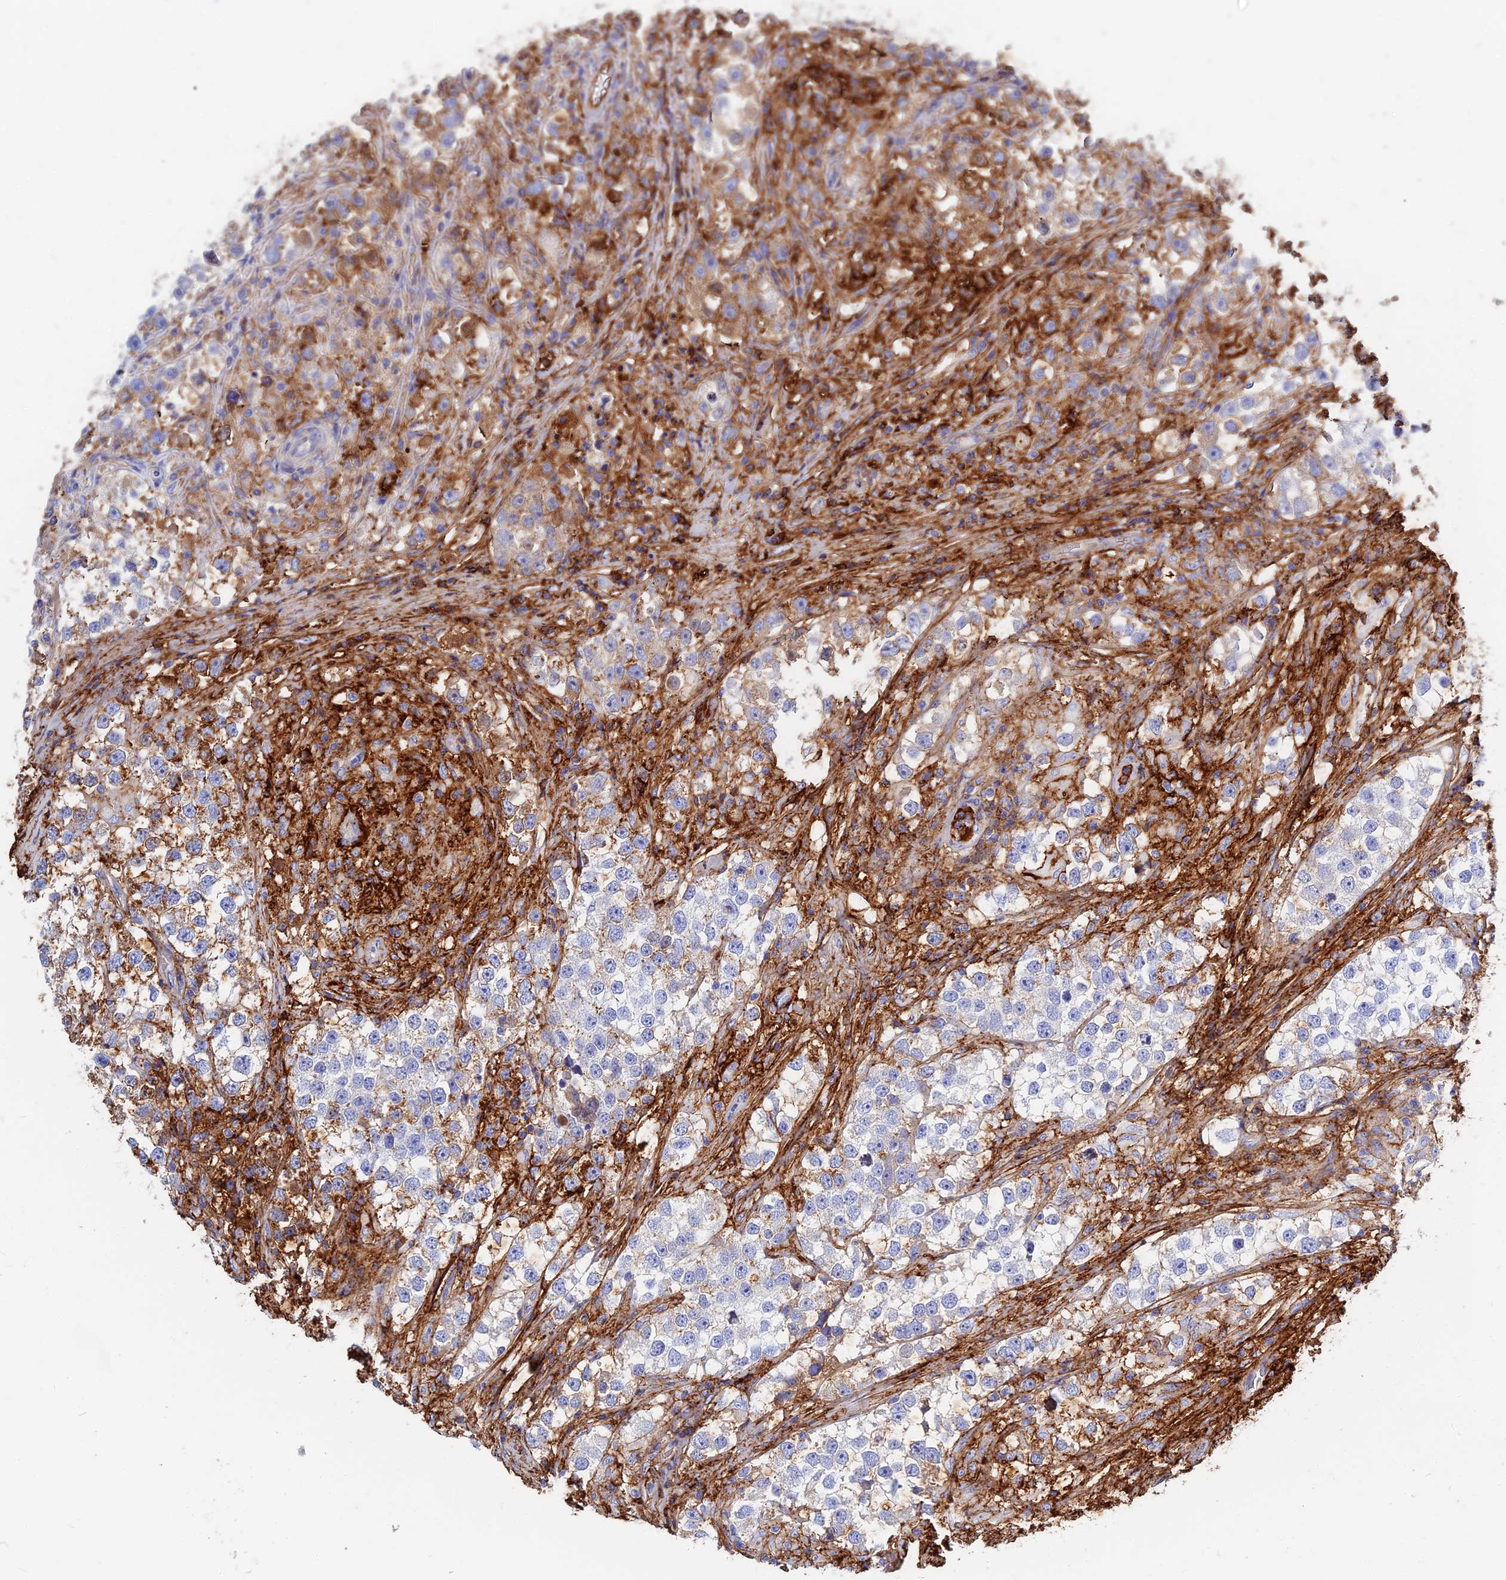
{"staining": {"intensity": "moderate", "quantity": "<25%", "location": "cytoplasmic/membranous"}, "tissue": "testis cancer", "cell_type": "Tumor cells", "image_type": "cancer", "snomed": [{"axis": "morphology", "description": "Seminoma, NOS"}, {"axis": "topography", "description": "Testis"}], "caption": "Tumor cells exhibit low levels of moderate cytoplasmic/membranous positivity in about <25% of cells in testis cancer.", "gene": "ITIH1", "patient": {"sex": "male", "age": 46}}